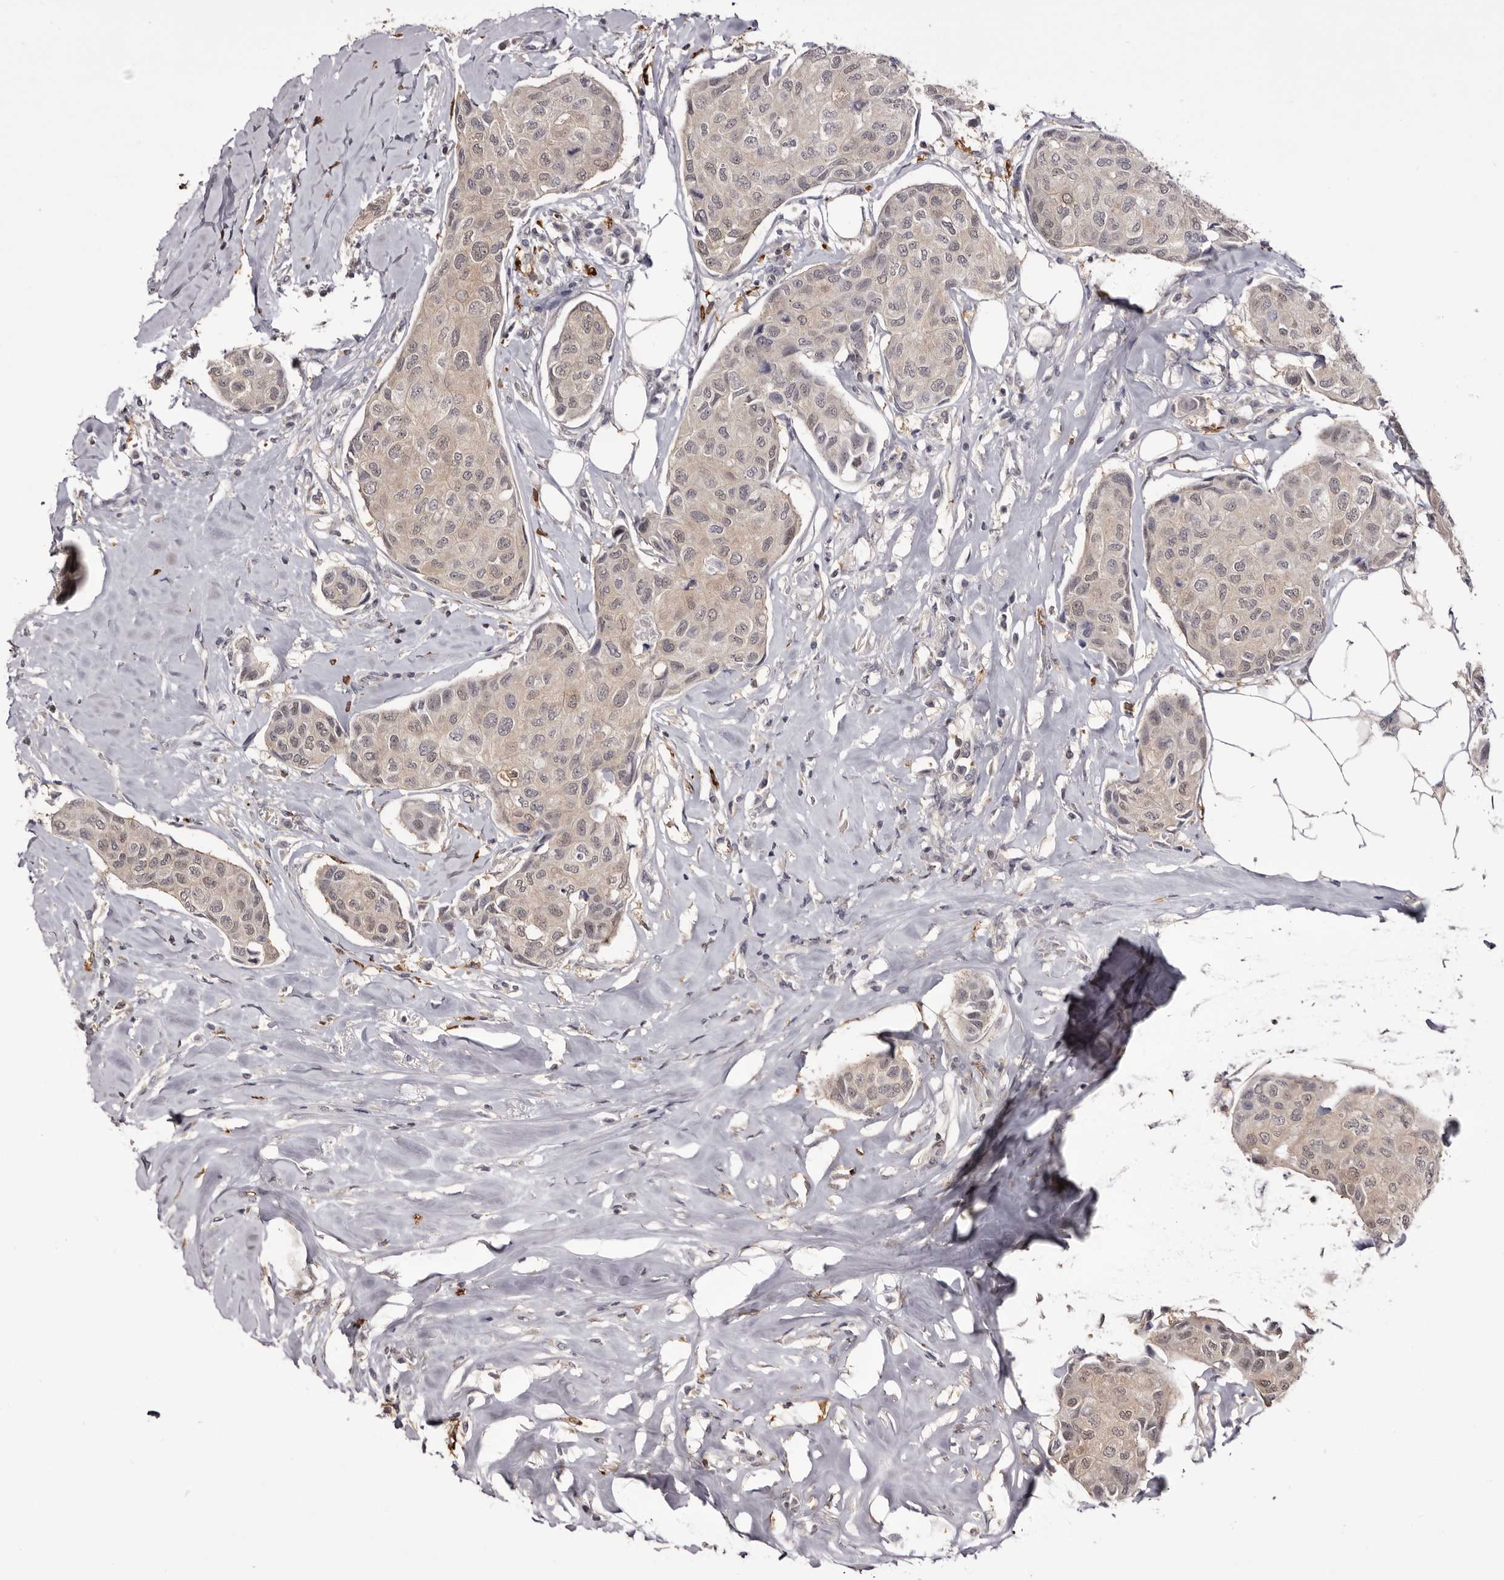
{"staining": {"intensity": "weak", "quantity": "<25%", "location": "cytoplasmic/membranous"}, "tissue": "breast cancer", "cell_type": "Tumor cells", "image_type": "cancer", "snomed": [{"axis": "morphology", "description": "Duct carcinoma"}, {"axis": "topography", "description": "Breast"}], "caption": "DAB (3,3'-diaminobenzidine) immunohistochemical staining of breast cancer (invasive ductal carcinoma) exhibits no significant staining in tumor cells.", "gene": "TNNI1", "patient": {"sex": "female", "age": 80}}